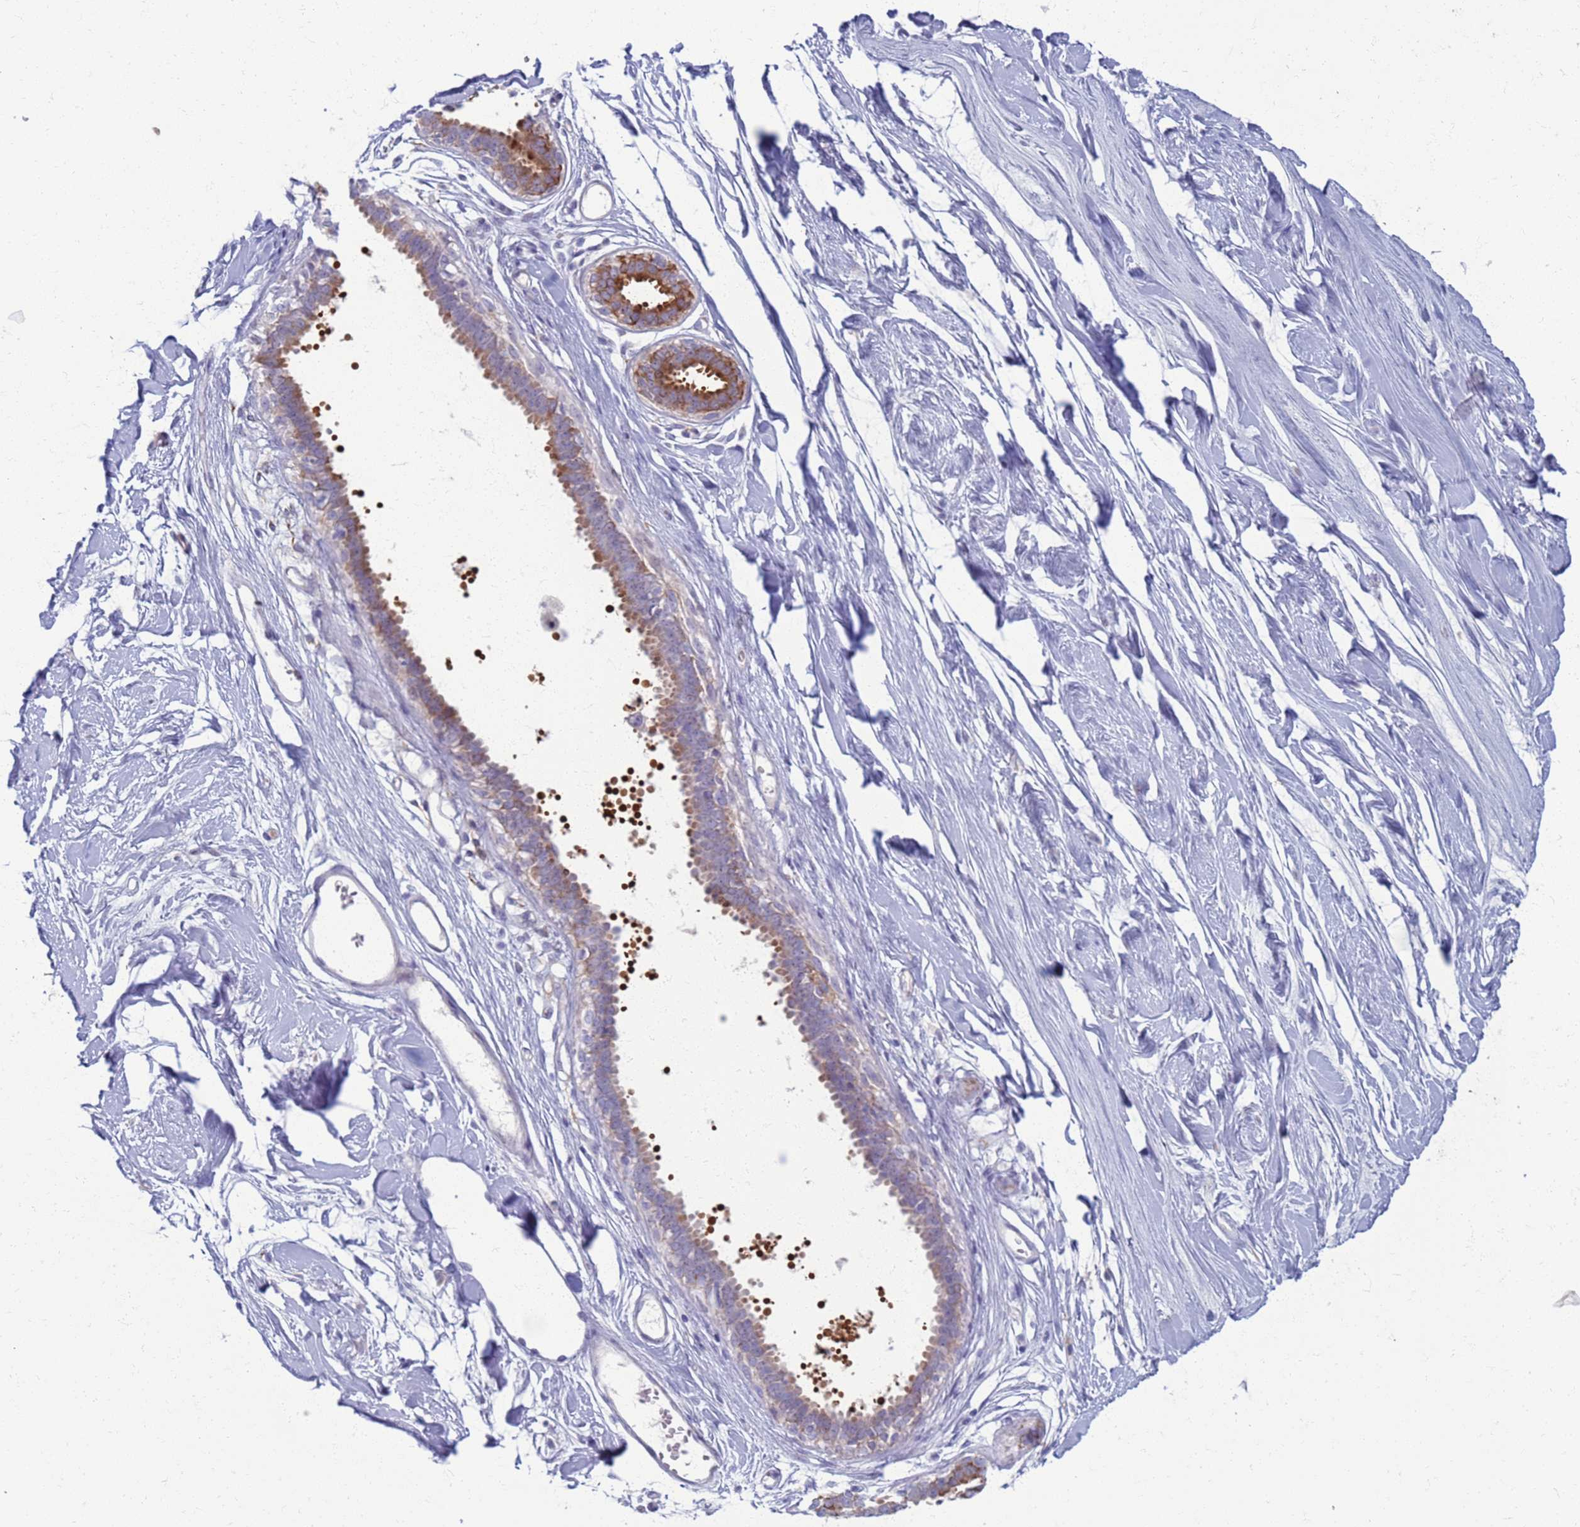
{"staining": {"intensity": "negative", "quantity": "none", "location": "none"}, "tissue": "breast", "cell_type": "Adipocytes", "image_type": "normal", "snomed": [{"axis": "morphology", "description": "Normal tissue, NOS"}, {"axis": "topography", "description": "Breast"}], "caption": "A photomicrograph of human breast is negative for staining in adipocytes. (Brightfield microscopy of DAB (3,3'-diaminobenzidine) immunohistochemistry at high magnification).", "gene": "CLCA2", "patient": {"sex": "female", "age": 45}}